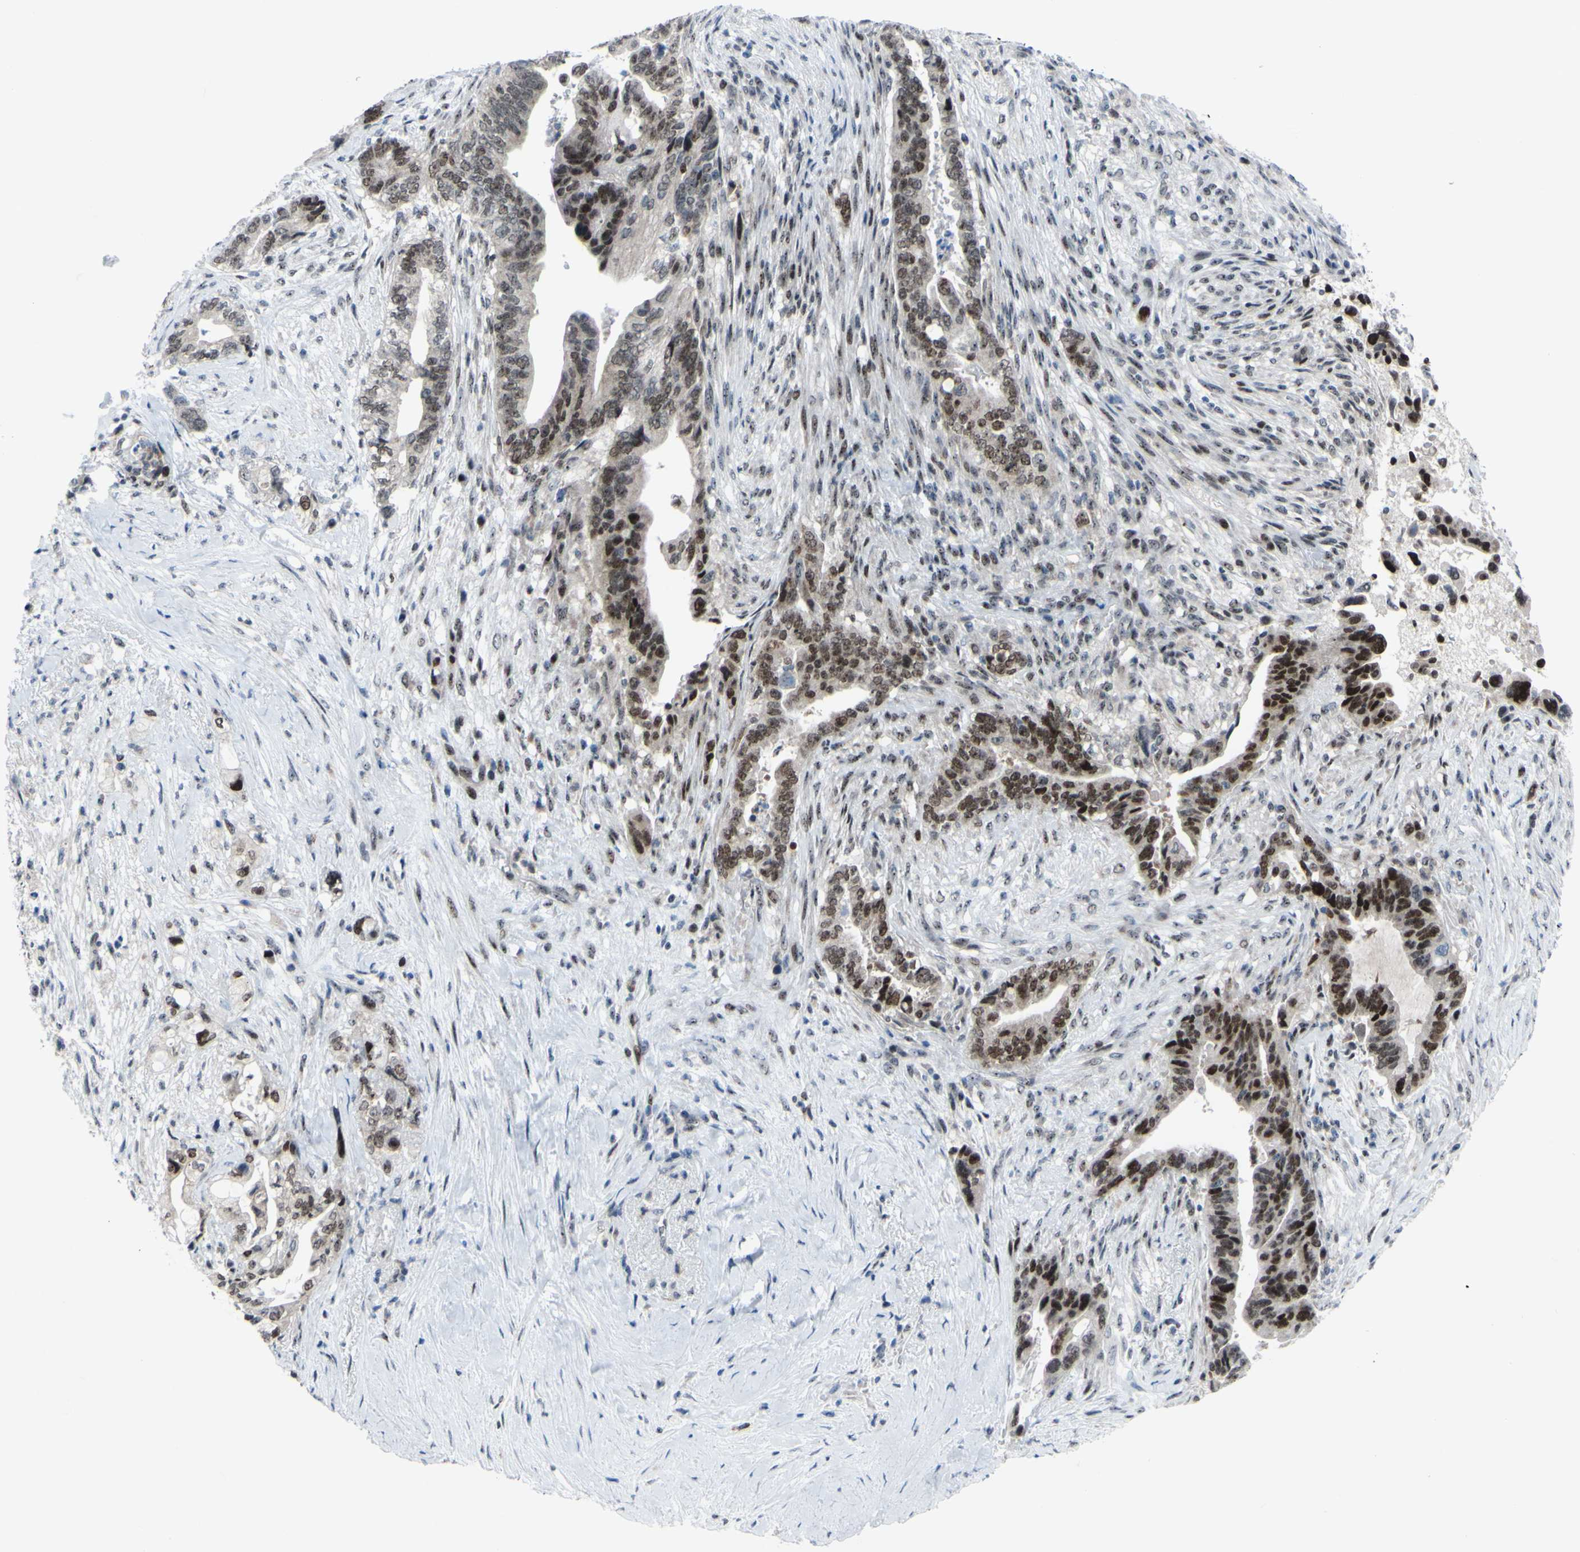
{"staining": {"intensity": "strong", "quantity": ">75%", "location": "nuclear"}, "tissue": "pancreatic cancer", "cell_type": "Tumor cells", "image_type": "cancer", "snomed": [{"axis": "morphology", "description": "Adenocarcinoma, NOS"}, {"axis": "topography", "description": "Pancreas"}], "caption": "Pancreatic cancer was stained to show a protein in brown. There is high levels of strong nuclear expression in approximately >75% of tumor cells. (DAB (3,3'-diaminobenzidine) = brown stain, brightfield microscopy at high magnification).", "gene": "POLR1A", "patient": {"sex": "male", "age": 70}}